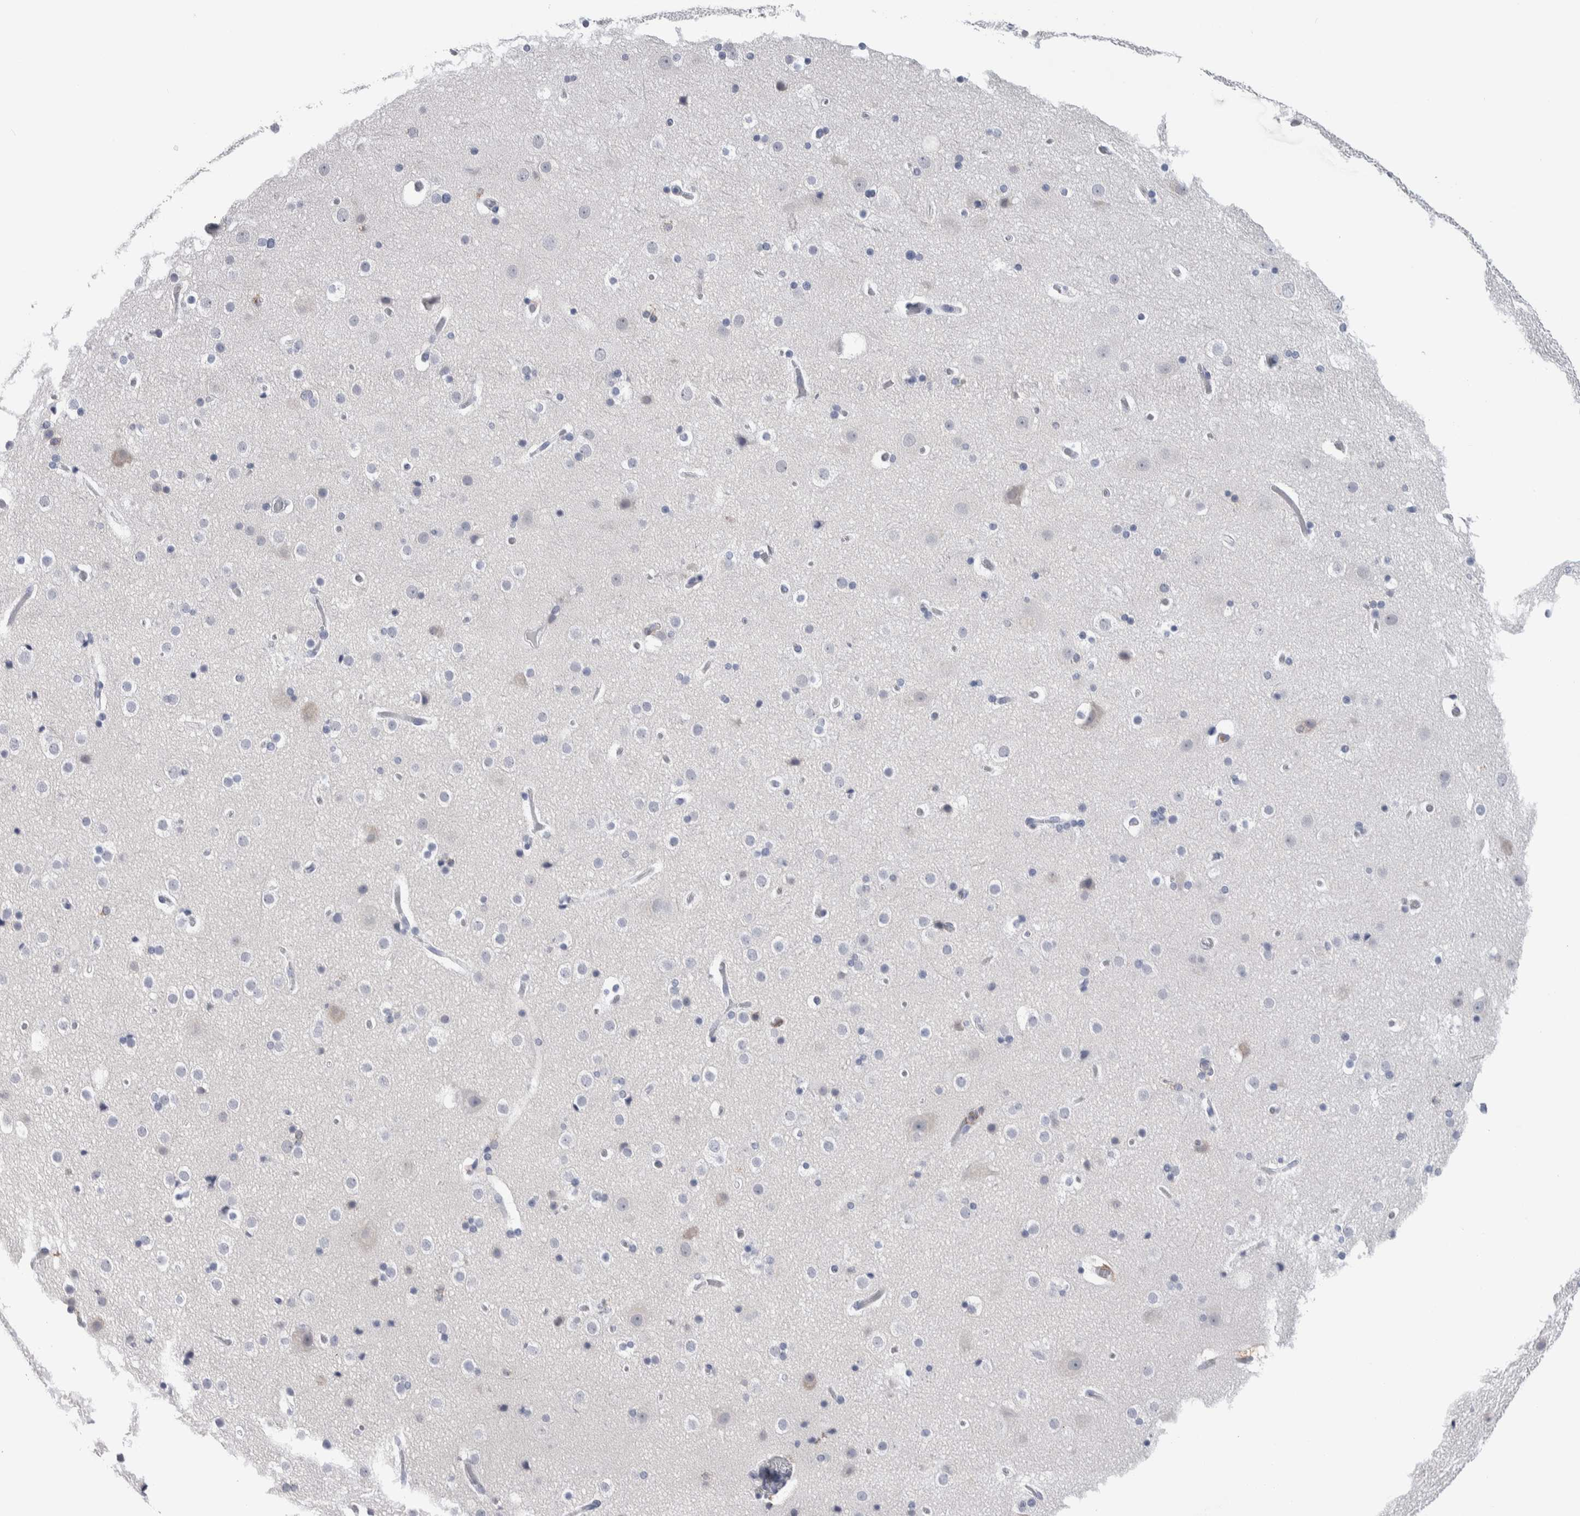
{"staining": {"intensity": "weak", "quantity": "25%-75%", "location": "cytoplasmic/membranous"}, "tissue": "cerebral cortex", "cell_type": "Endothelial cells", "image_type": "normal", "snomed": [{"axis": "morphology", "description": "Normal tissue, NOS"}, {"axis": "topography", "description": "Cerebral cortex"}], "caption": "Benign cerebral cortex was stained to show a protein in brown. There is low levels of weak cytoplasmic/membranous positivity in approximately 25%-75% of endothelial cells. (DAB IHC, brown staining for protein, blue staining for nuclei).", "gene": "LURAP1L", "patient": {"sex": "male", "age": 57}}